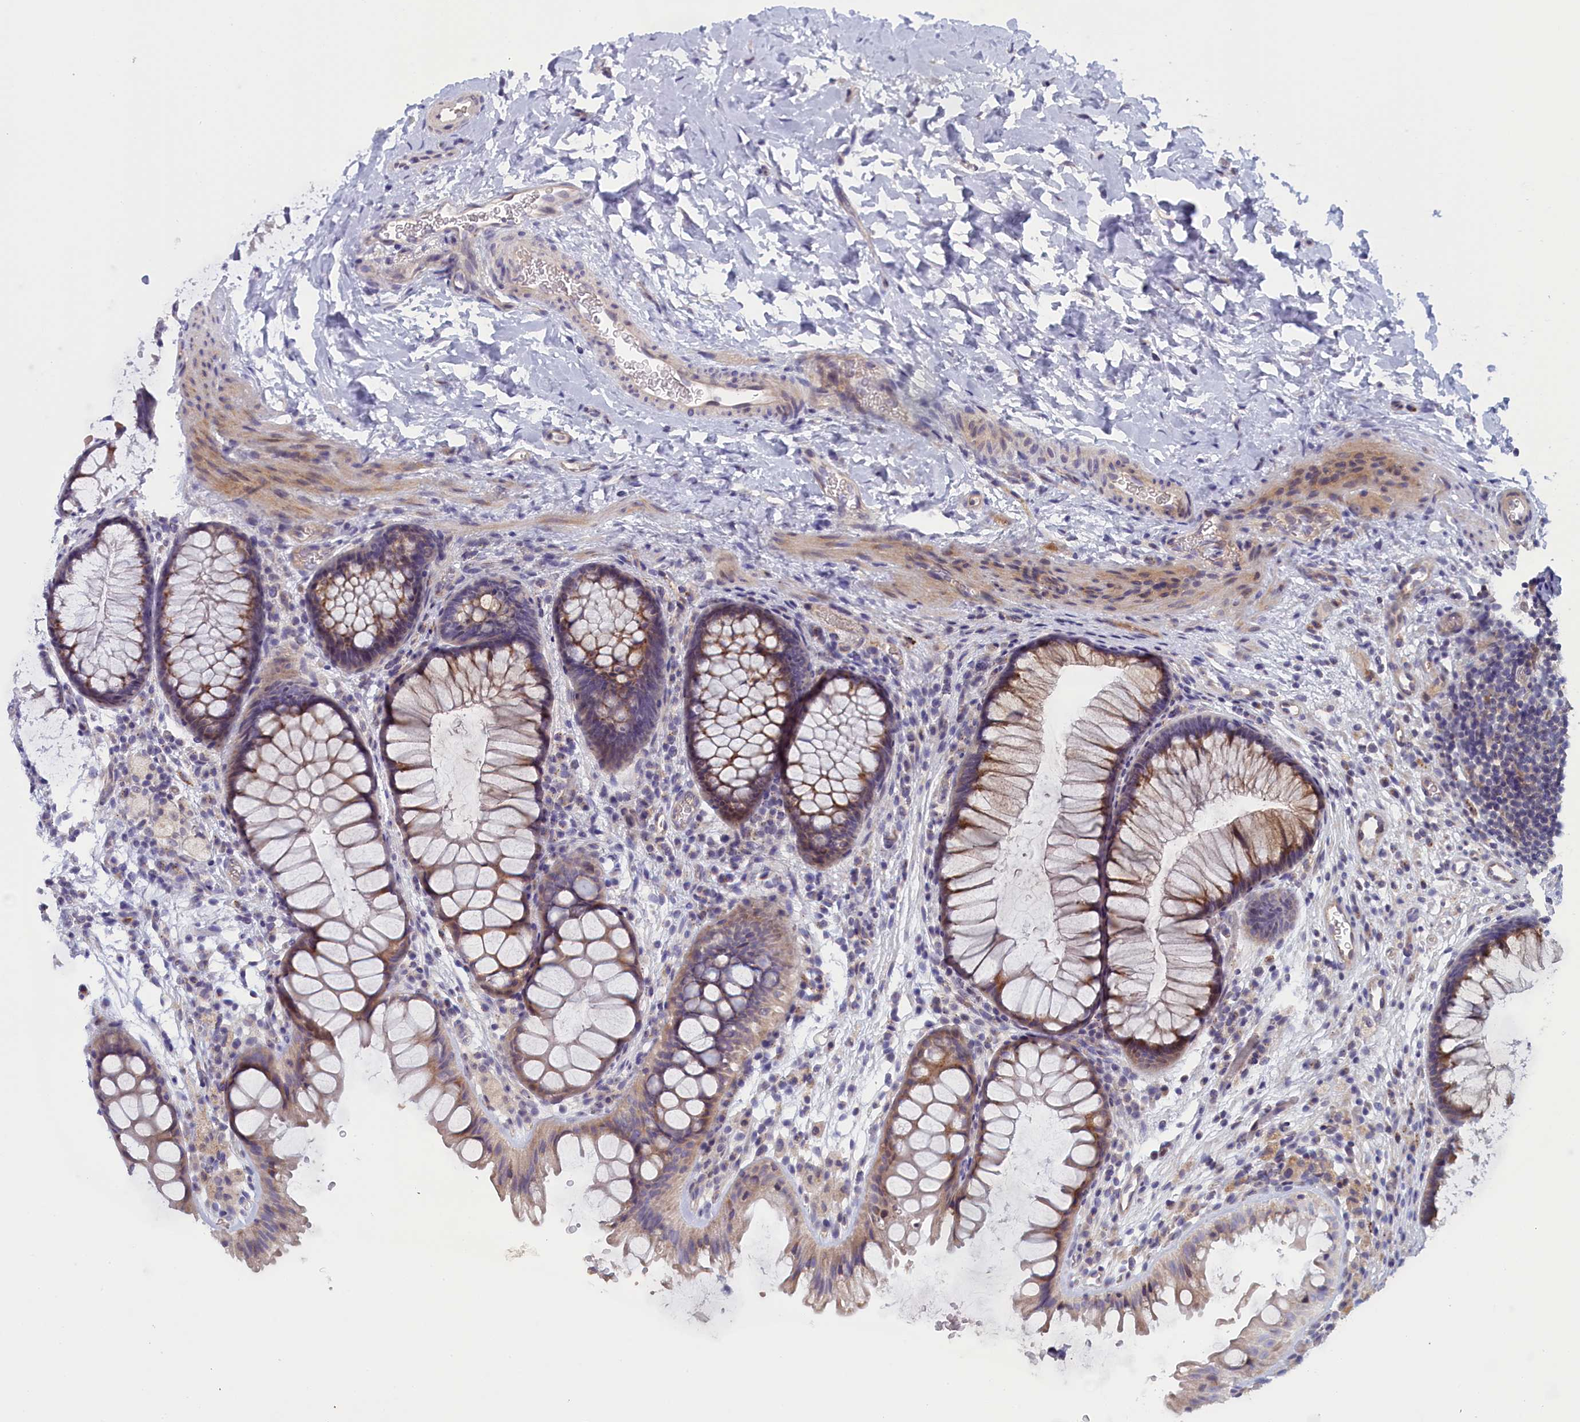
{"staining": {"intensity": "weak", "quantity": "<25%", "location": "cytoplasmic/membranous"}, "tissue": "colon", "cell_type": "Endothelial cells", "image_type": "normal", "snomed": [{"axis": "morphology", "description": "Normal tissue, NOS"}, {"axis": "topography", "description": "Colon"}], "caption": "This histopathology image is of benign colon stained with IHC to label a protein in brown with the nuclei are counter-stained blue. There is no expression in endothelial cells.", "gene": "IGFALS", "patient": {"sex": "female", "age": 62}}